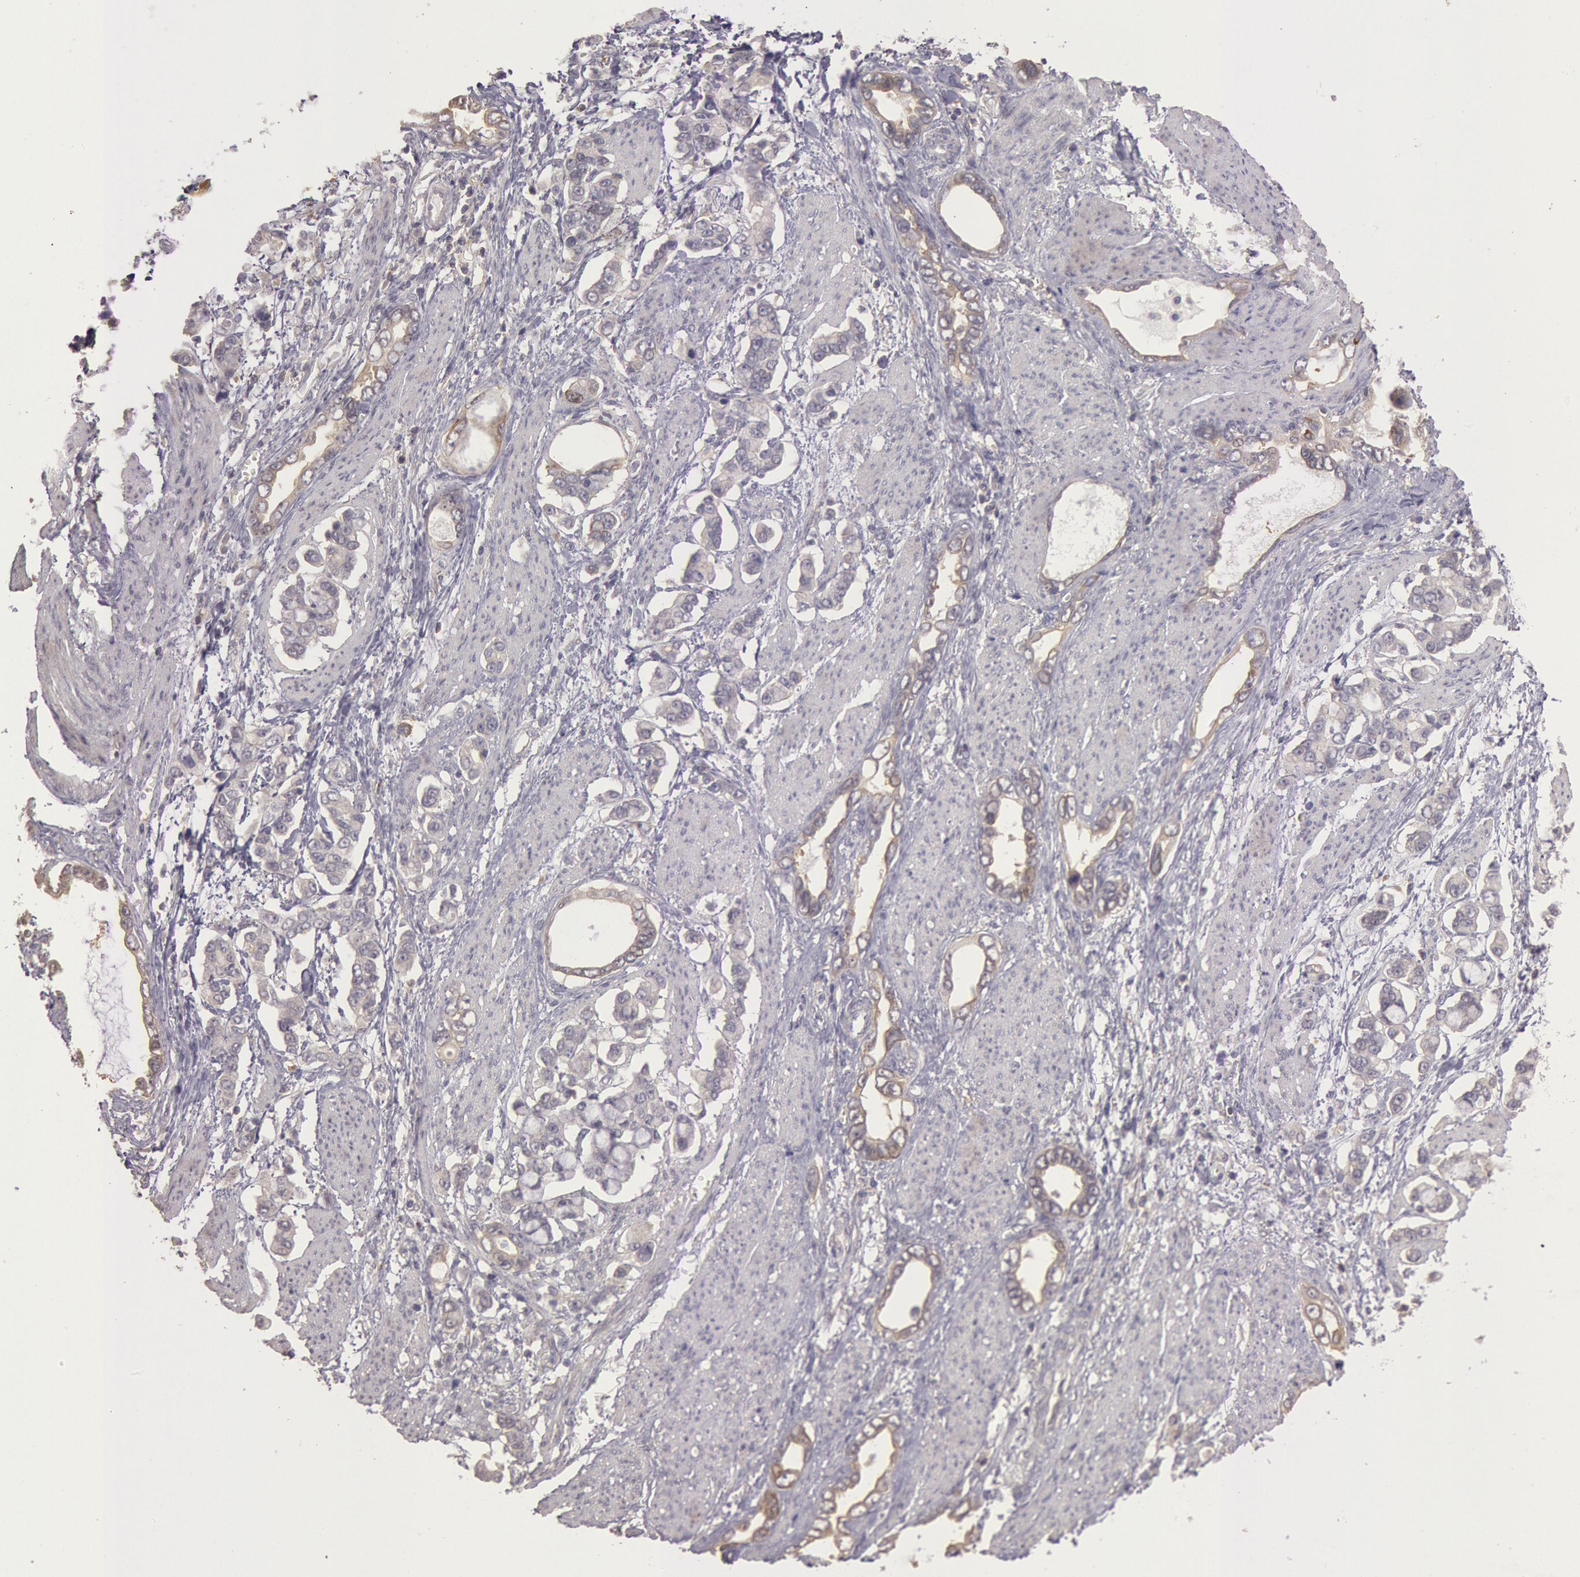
{"staining": {"intensity": "weak", "quantity": "<25%", "location": "cytoplasmic/membranous"}, "tissue": "stomach cancer", "cell_type": "Tumor cells", "image_type": "cancer", "snomed": [{"axis": "morphology", "description": "Adenocarcinoma, NOS"}, {"axis": "topography", "description": "Stomach"}], "caption": "Human stomach cancer stained for a protein using immunohistochemistry (IHC) exhibits no staining in tumor cells.", "gene": "NMT2", "patient": {"sex": "male", "age": 78}}